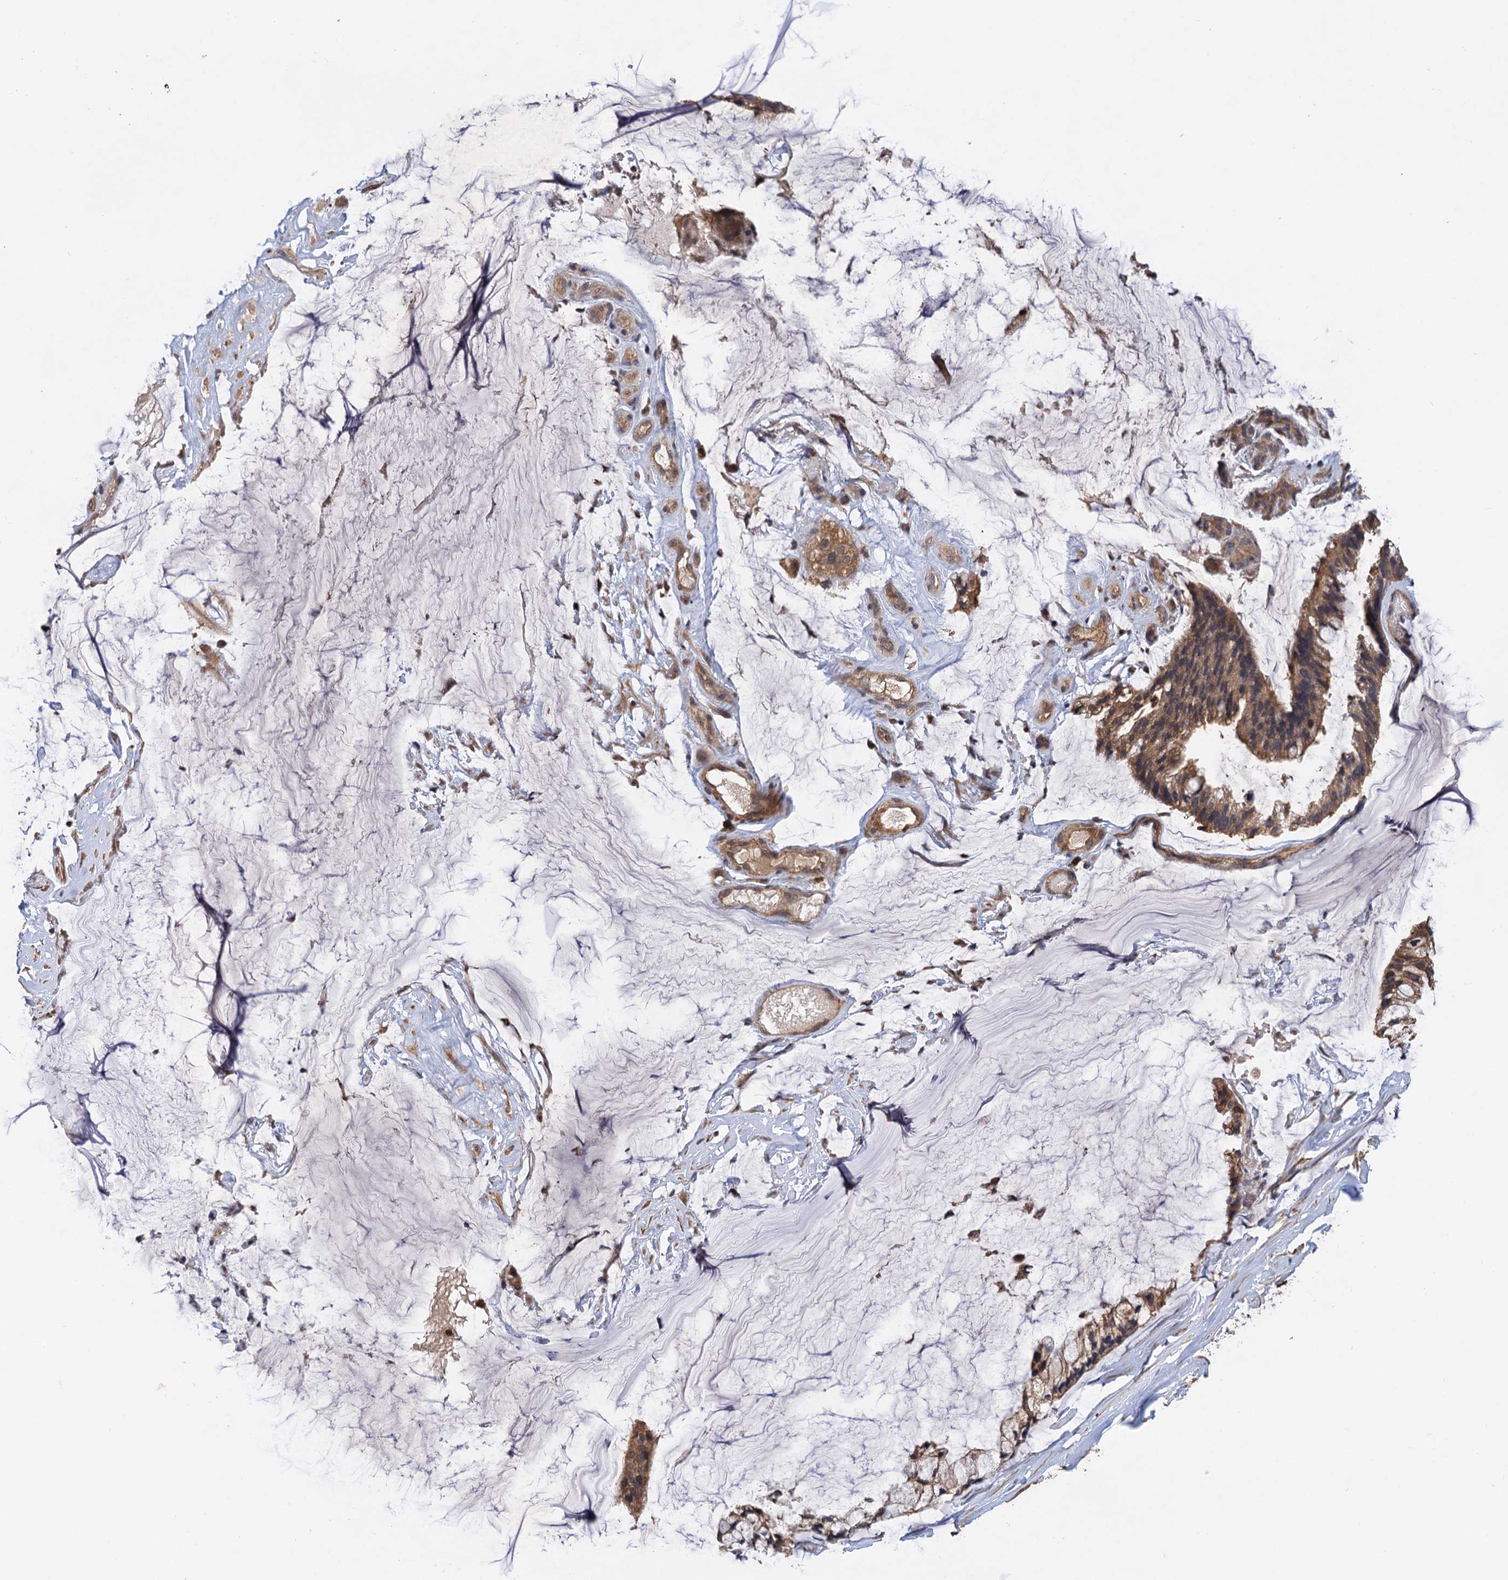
{"staining": {"intensity": "moderate", "quantity": ">75%", "location": "cytoplasmic/membranous"}, "tissue": "ovarian cancer", "cell_type": "Tumor cells", "image_type": "cancer", "snomed": [{"axis": "morphology", "description": "Cystadenocarcinoma, mucinous, NOS"}, {"axis": "topography", "description": "Ovary"}], "caption": "This is an image of immunohistochemistry (IHC) staining of mucinous cystadenocarcinoma (ovarian), which shows moderate staining in the cytoplasmic/membranous of tumor cells.", "gene": "DGKA", "patient": {"sex": "female", "age": 39}}